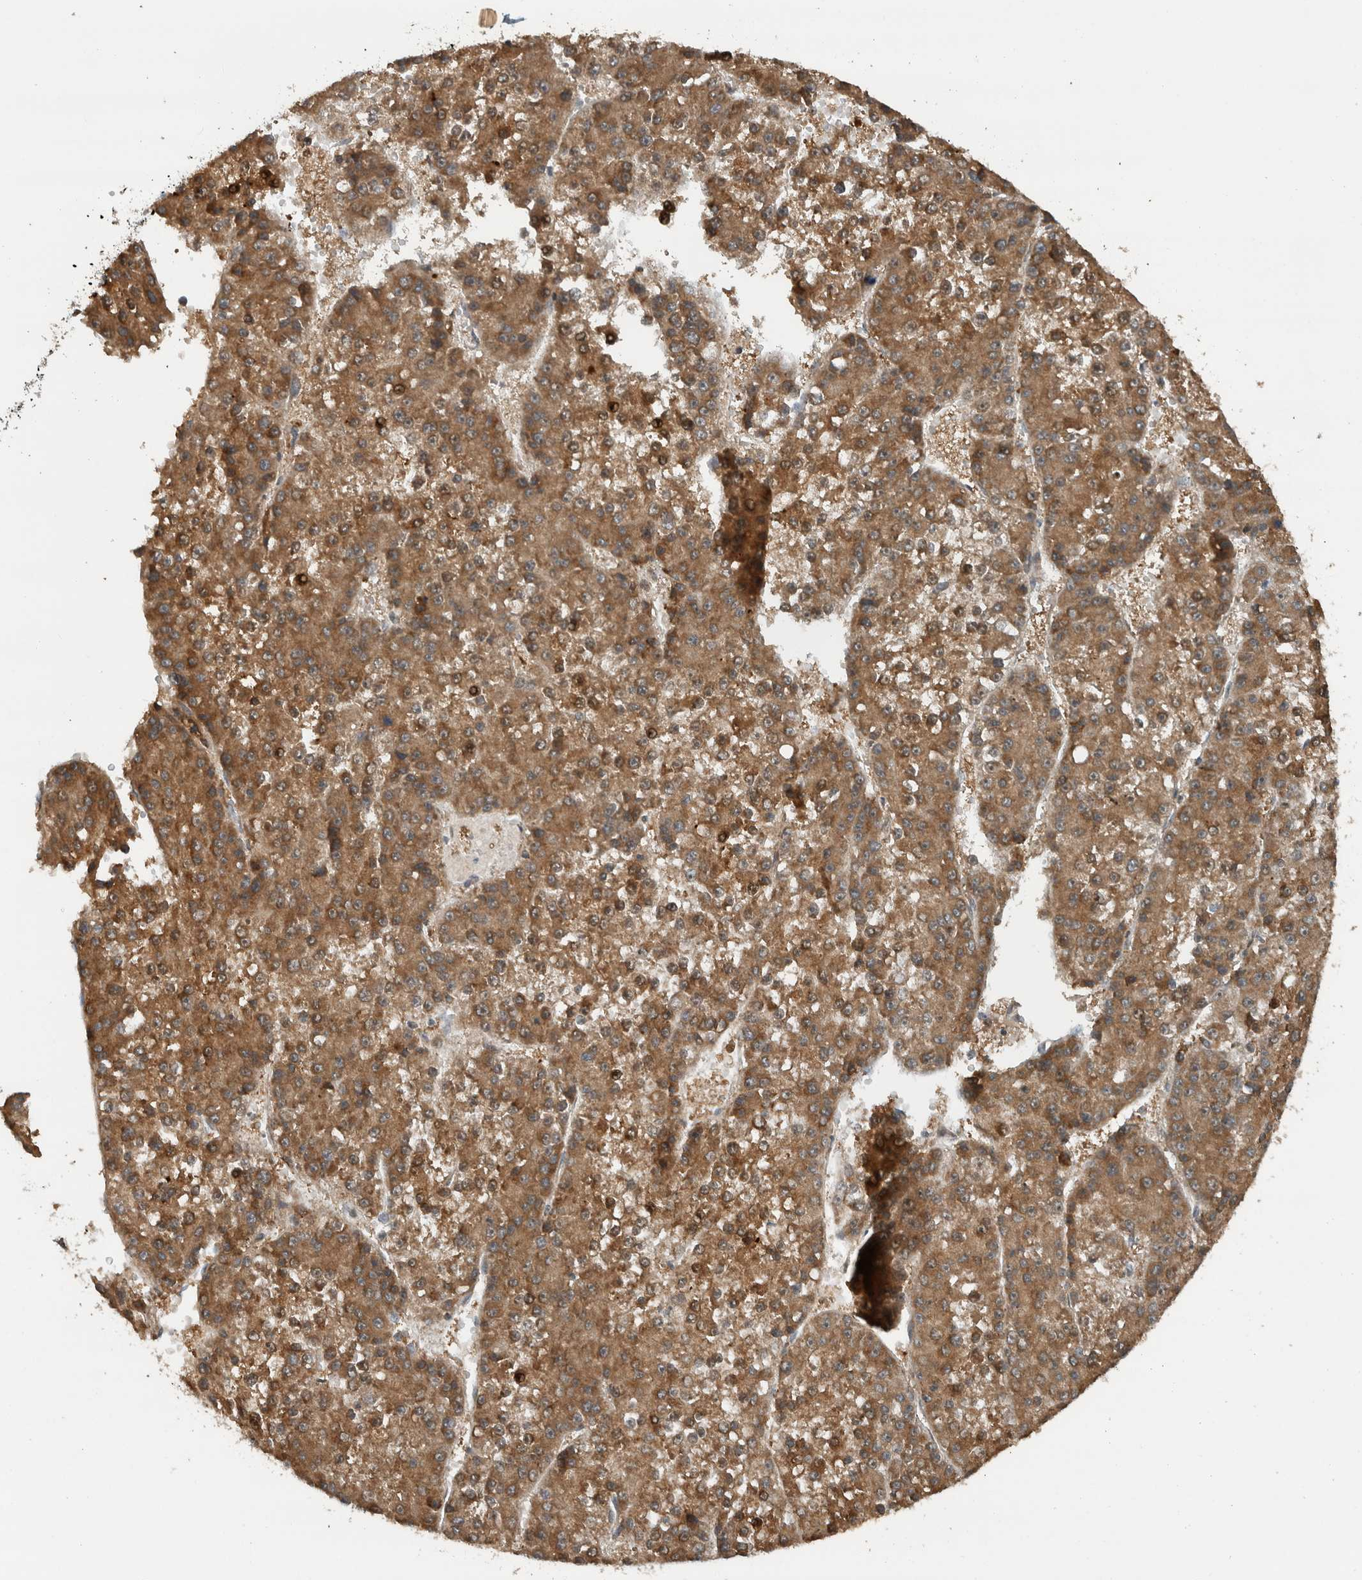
{"staining": {"intensity": "moderate", "quantity": ">75%", "location": "cytoplasmic/membranous"}, "tissue": "liver cancer", "cell_type": "Tumor cells", "image_type": "cancer", "snomed": [{"axis": "morphology", "description": "Carcinoma, Hepatocellular, NOS"}, {"axis": "topography", "description": "Liver"}], "caption": "The immunohistochemical stain labels moderate cytoplasmic/membranous expression in tumor cells of hepatocellular carcinoma (liver) tissue.", "gene": "GPR137B", "patient": {"sex": "female", "age": 73}}